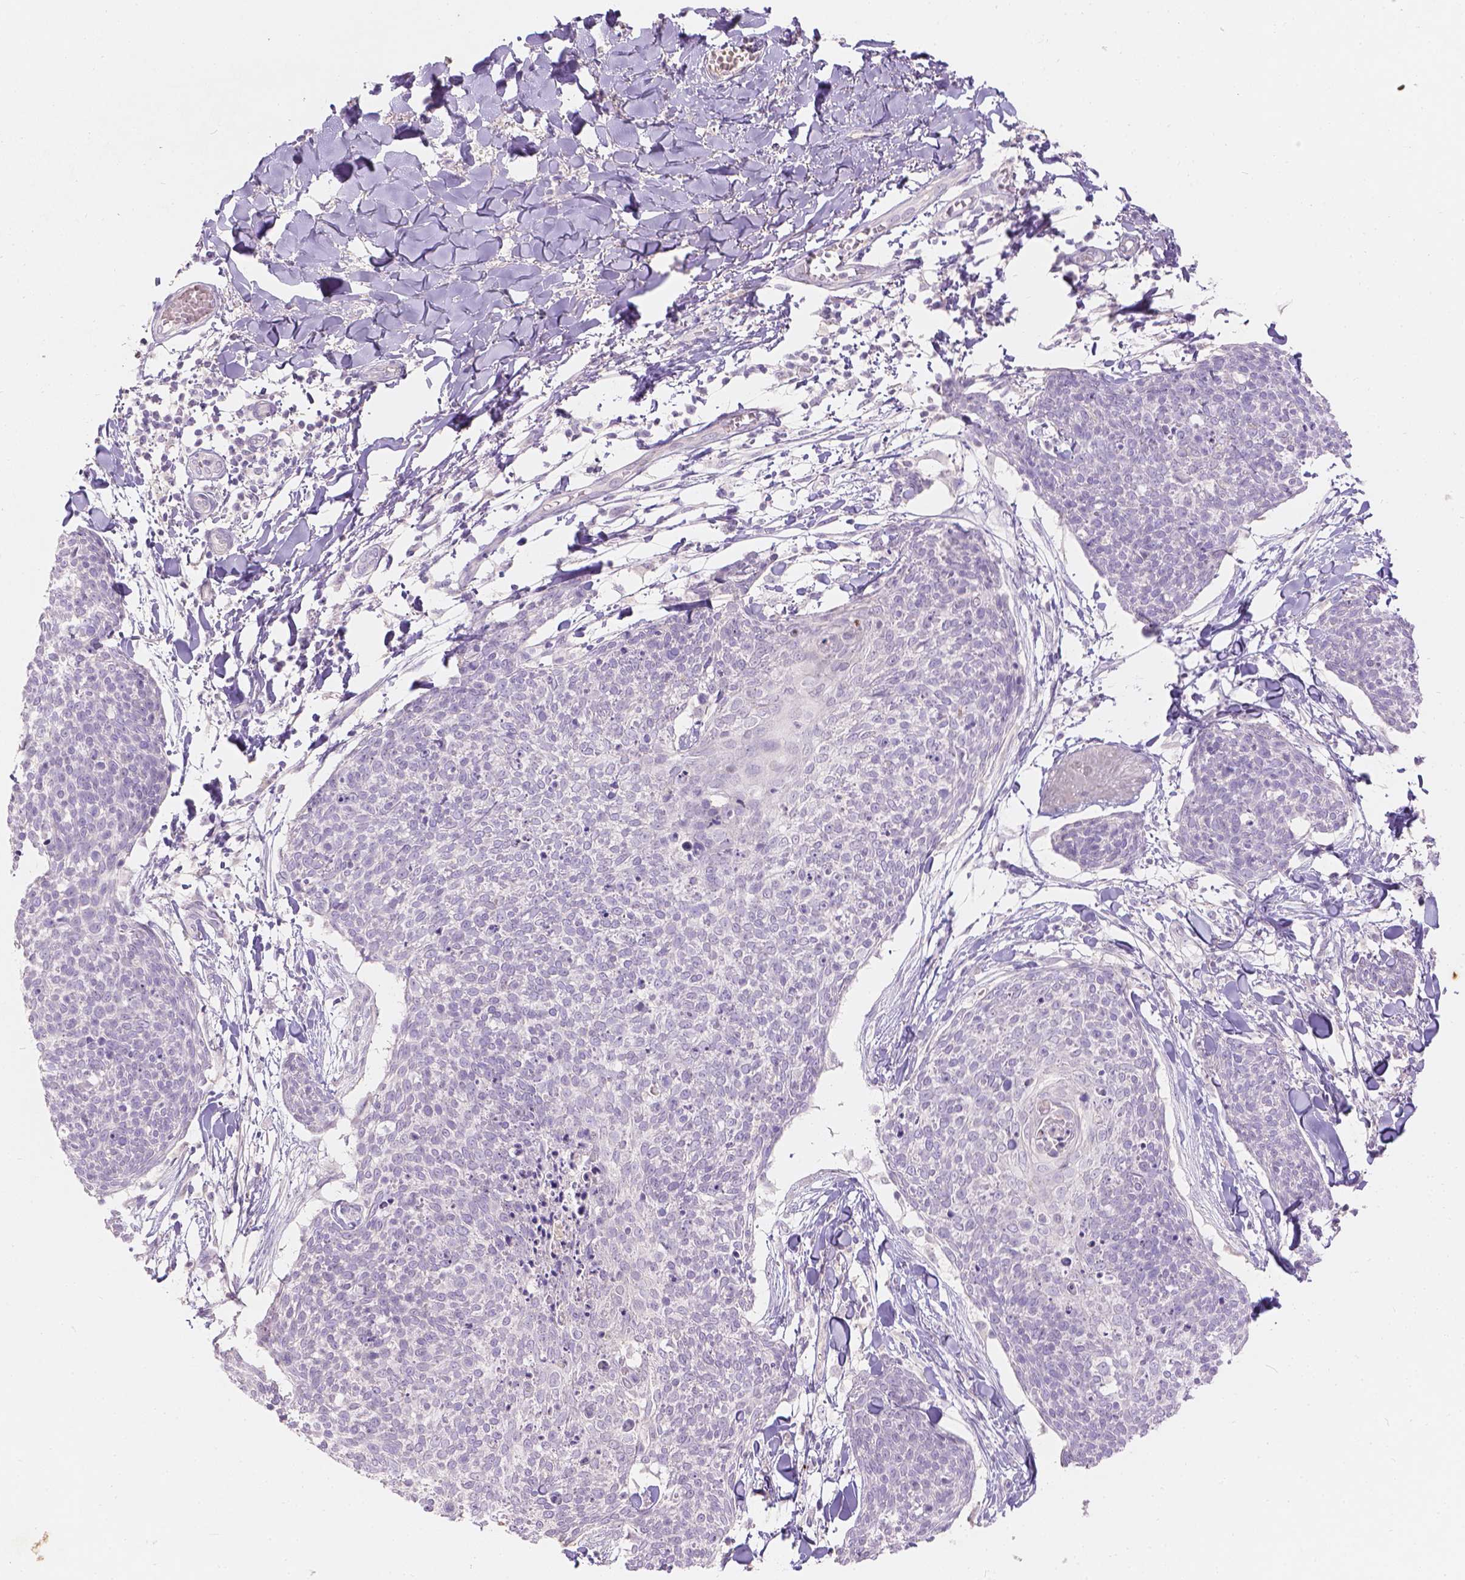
{"staining": {"intensity": "negative", "quantity": "none", "location": "none"}, "tissue": "skin cancer", "cell_type": "Tumor cells", "image_type": "cancer", "snomed": [{"axis": "morphology", "description": "Squamous cell carcinoma, NOS"}, {"axis": "topography", "description": "Skin"}, {"axis": "topography", "description": "Vulva"}], "caption": "Squamous cell carcinoma (skin) was stained to show a protein in brown. There is no significant staining in tumor cells. (Brightfield microscopy of DAB (3,3'-diaminobenzidine) immunohistochemistry (IHC) at high magnification).", "gene": "DCAF4L1", "patient": {"sex": "female", "age": 75}}